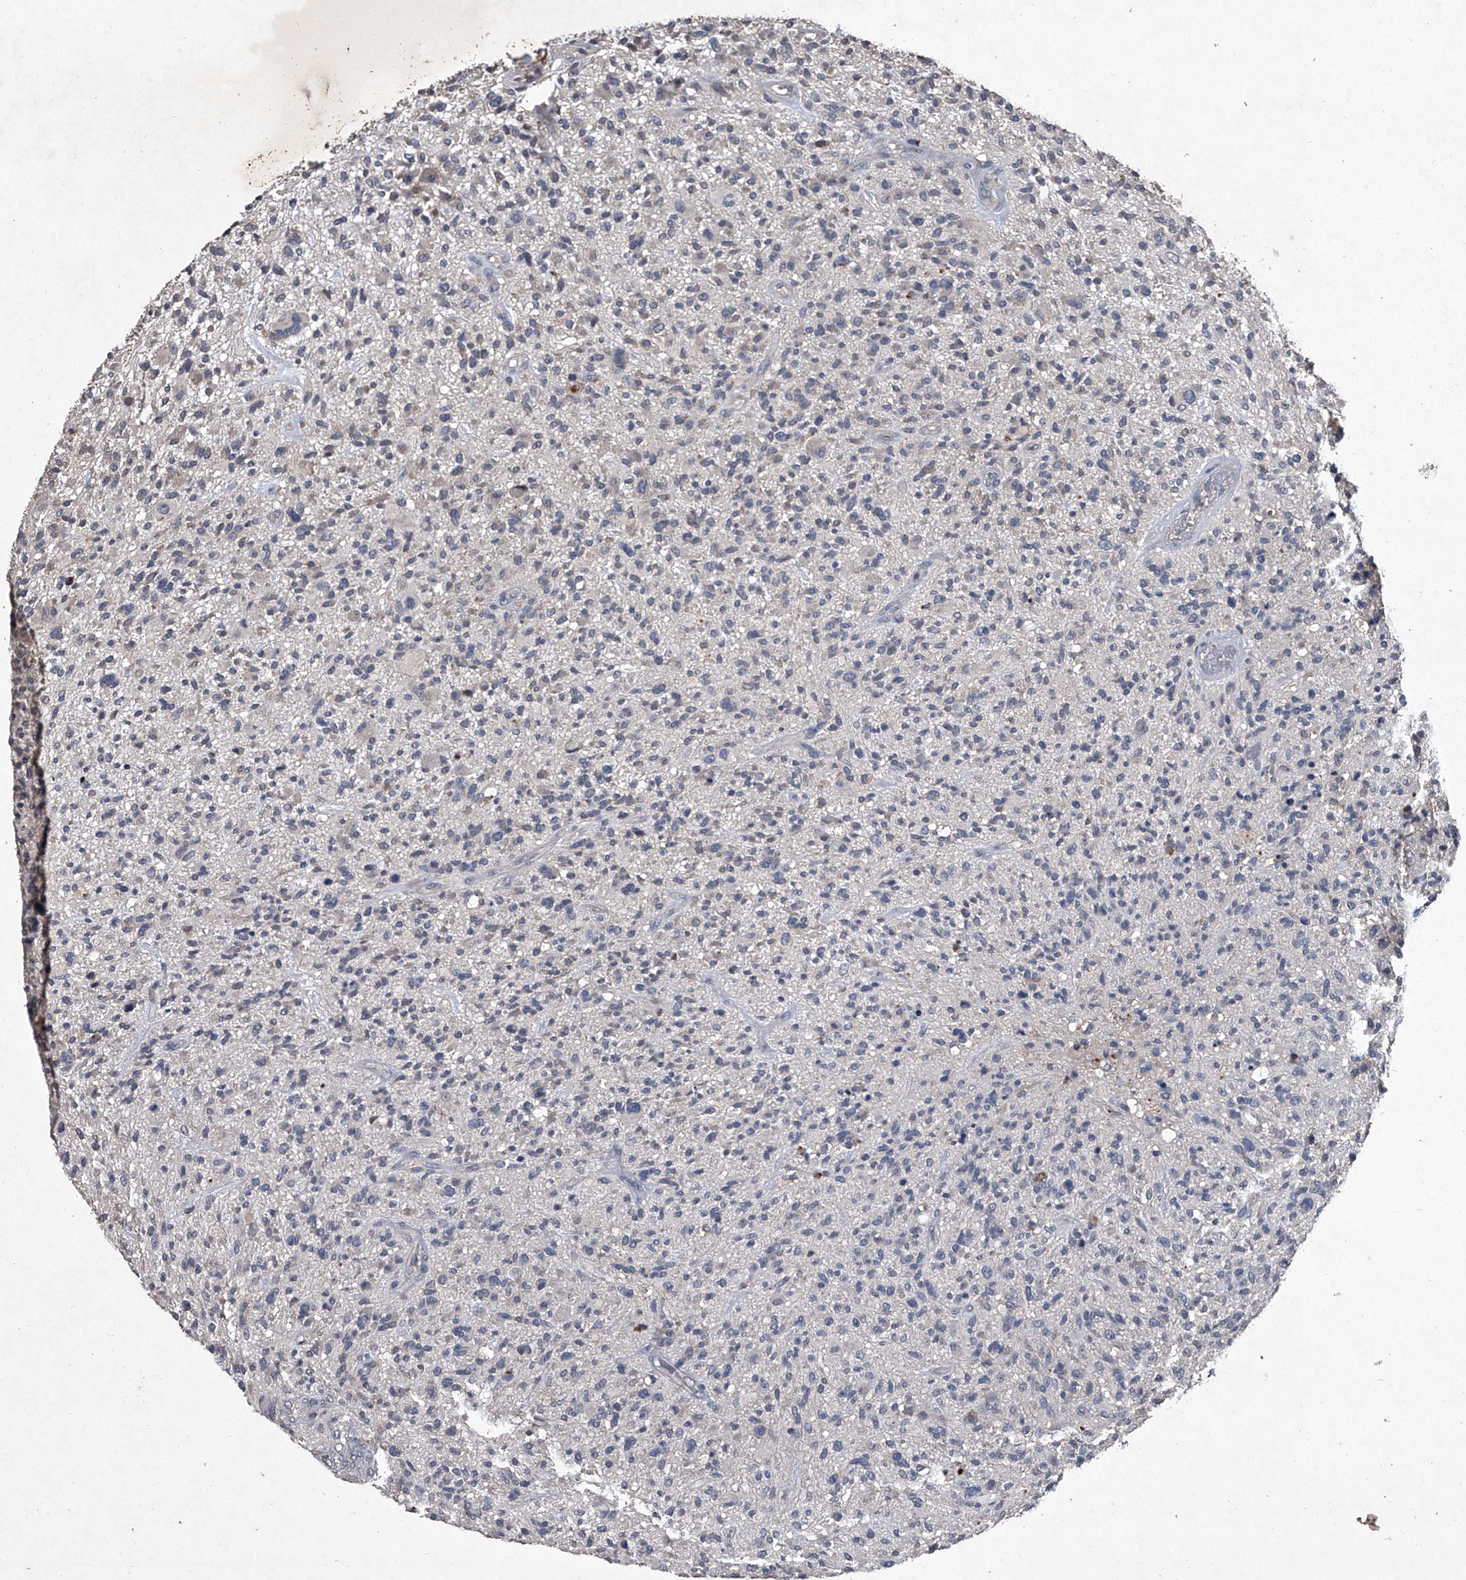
{"staining": {"intensity": "negative", "quantity": "none", "location": "none"}, "tissue": "glioma", "cell_type": "Tumor cells", "image_type": "cancer", "snomed": [{"axis": "morphology", "description": "Glioma, malignant, High grade"}, {"axis": "topography", "description": "Brain"}], "caption": "Malignant glioma (high-grade) was stained to show a protein in brown. There is no significant expression in tumor cells. The staining is performed using DAB brown chromogen with nuclei counter-stained in using hematoxylin.", "gene": "MAPKAP1", "patient": {"sex": "male", "age": 47}}